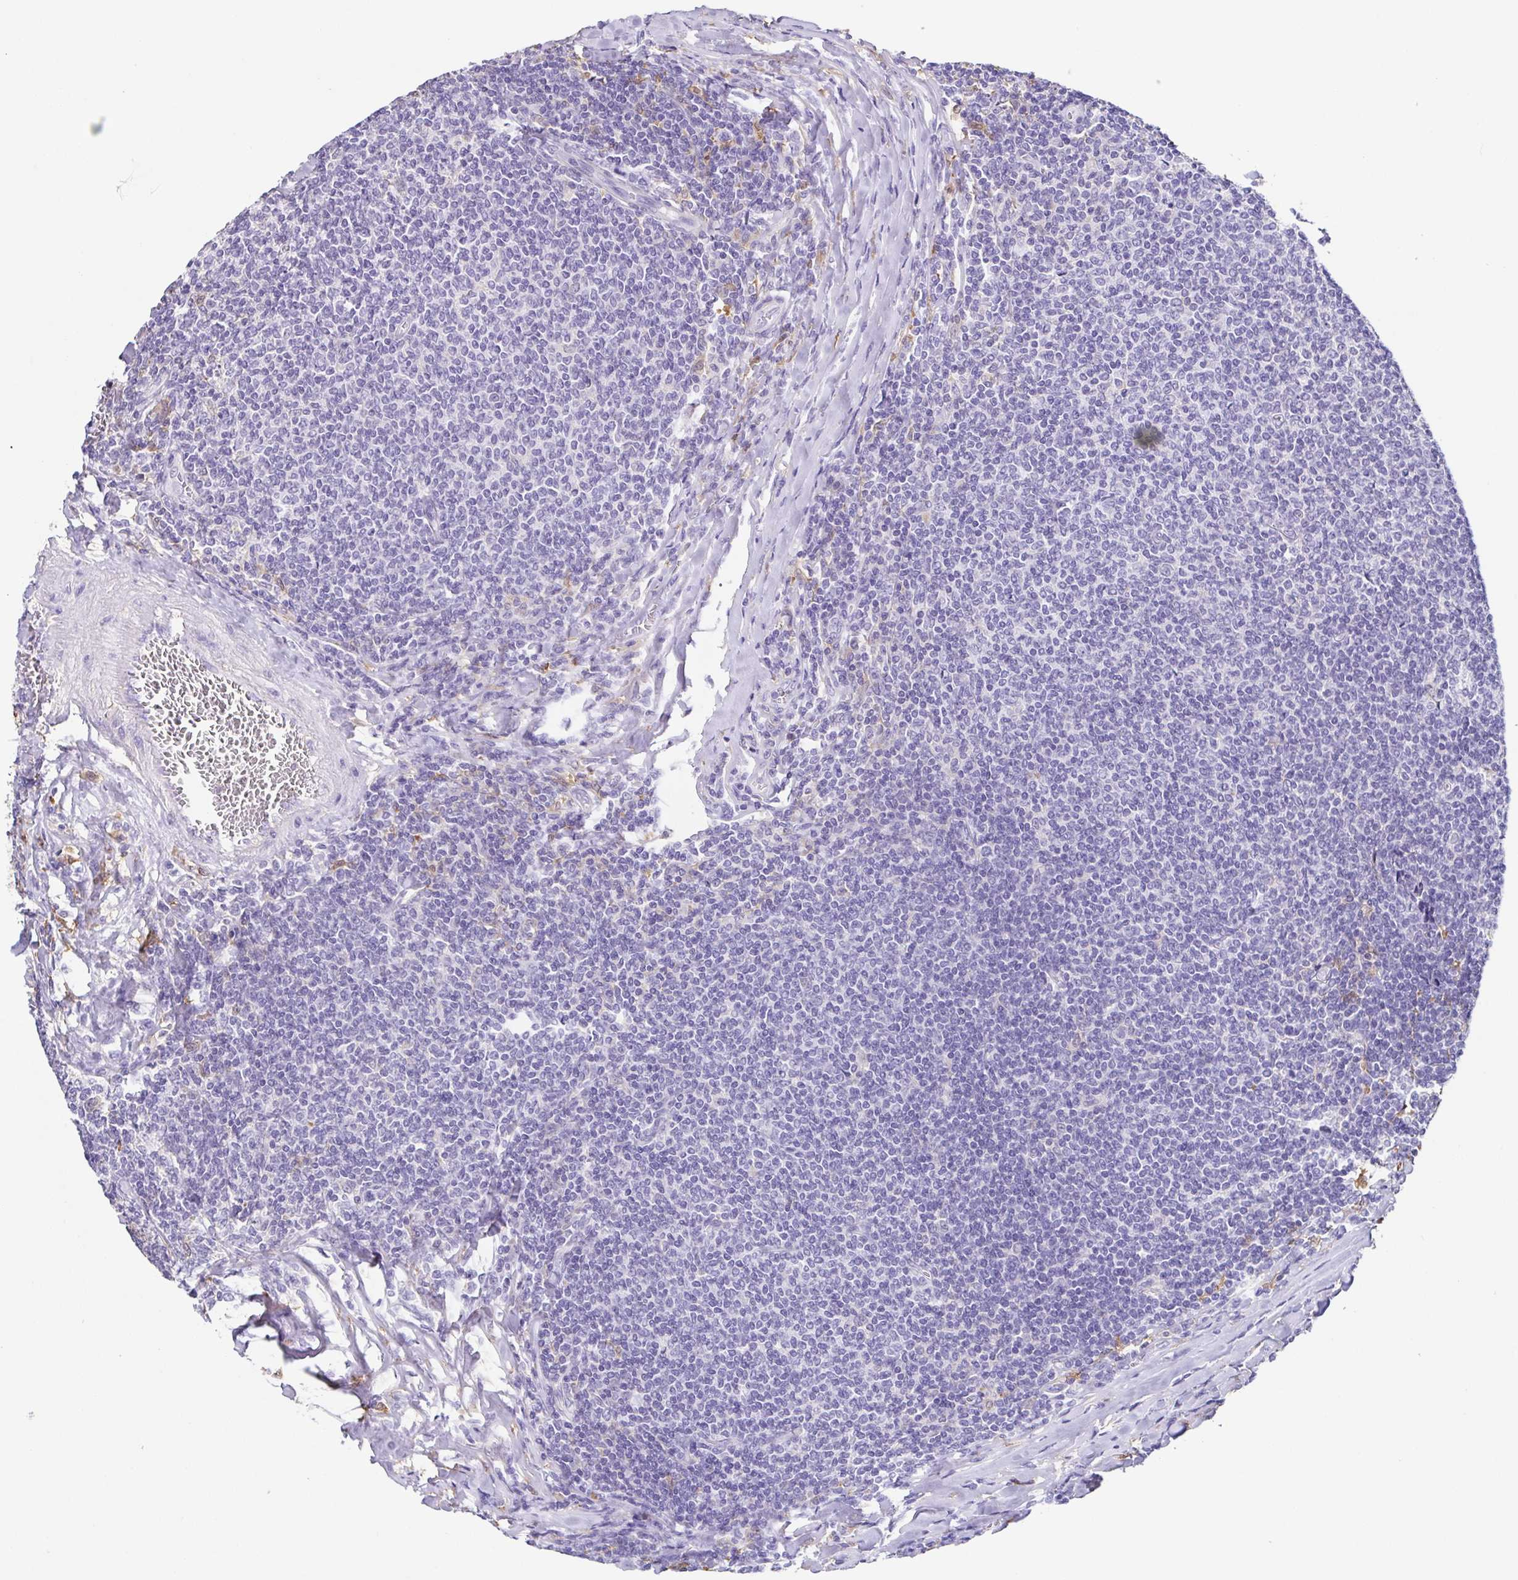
{"staining": {"intensity": "negative", "quantity": "none", "location": "none"}, "tissue": "lymphoma", "cell_type": "Tumor cells", "image_type": "cancer", "snomed": [{"axis": "morphology", "description": "Malignant lymphoma, non-Hodgkin's type, Low grade"}, {"axis": "topography", "description": "Lymph node"}], "caption": "DAB (3,3'-diaminobenzidine) immunohistochemical staining of lymphoma shows no significant positivity in tumor cells. (Stains: DAB IHC with hematoxylin counter stain, Microscopy: brightfield microscopy at high magnification).", "gene": "ANXA10", "patient": {"sex": "male", "age": 52}}